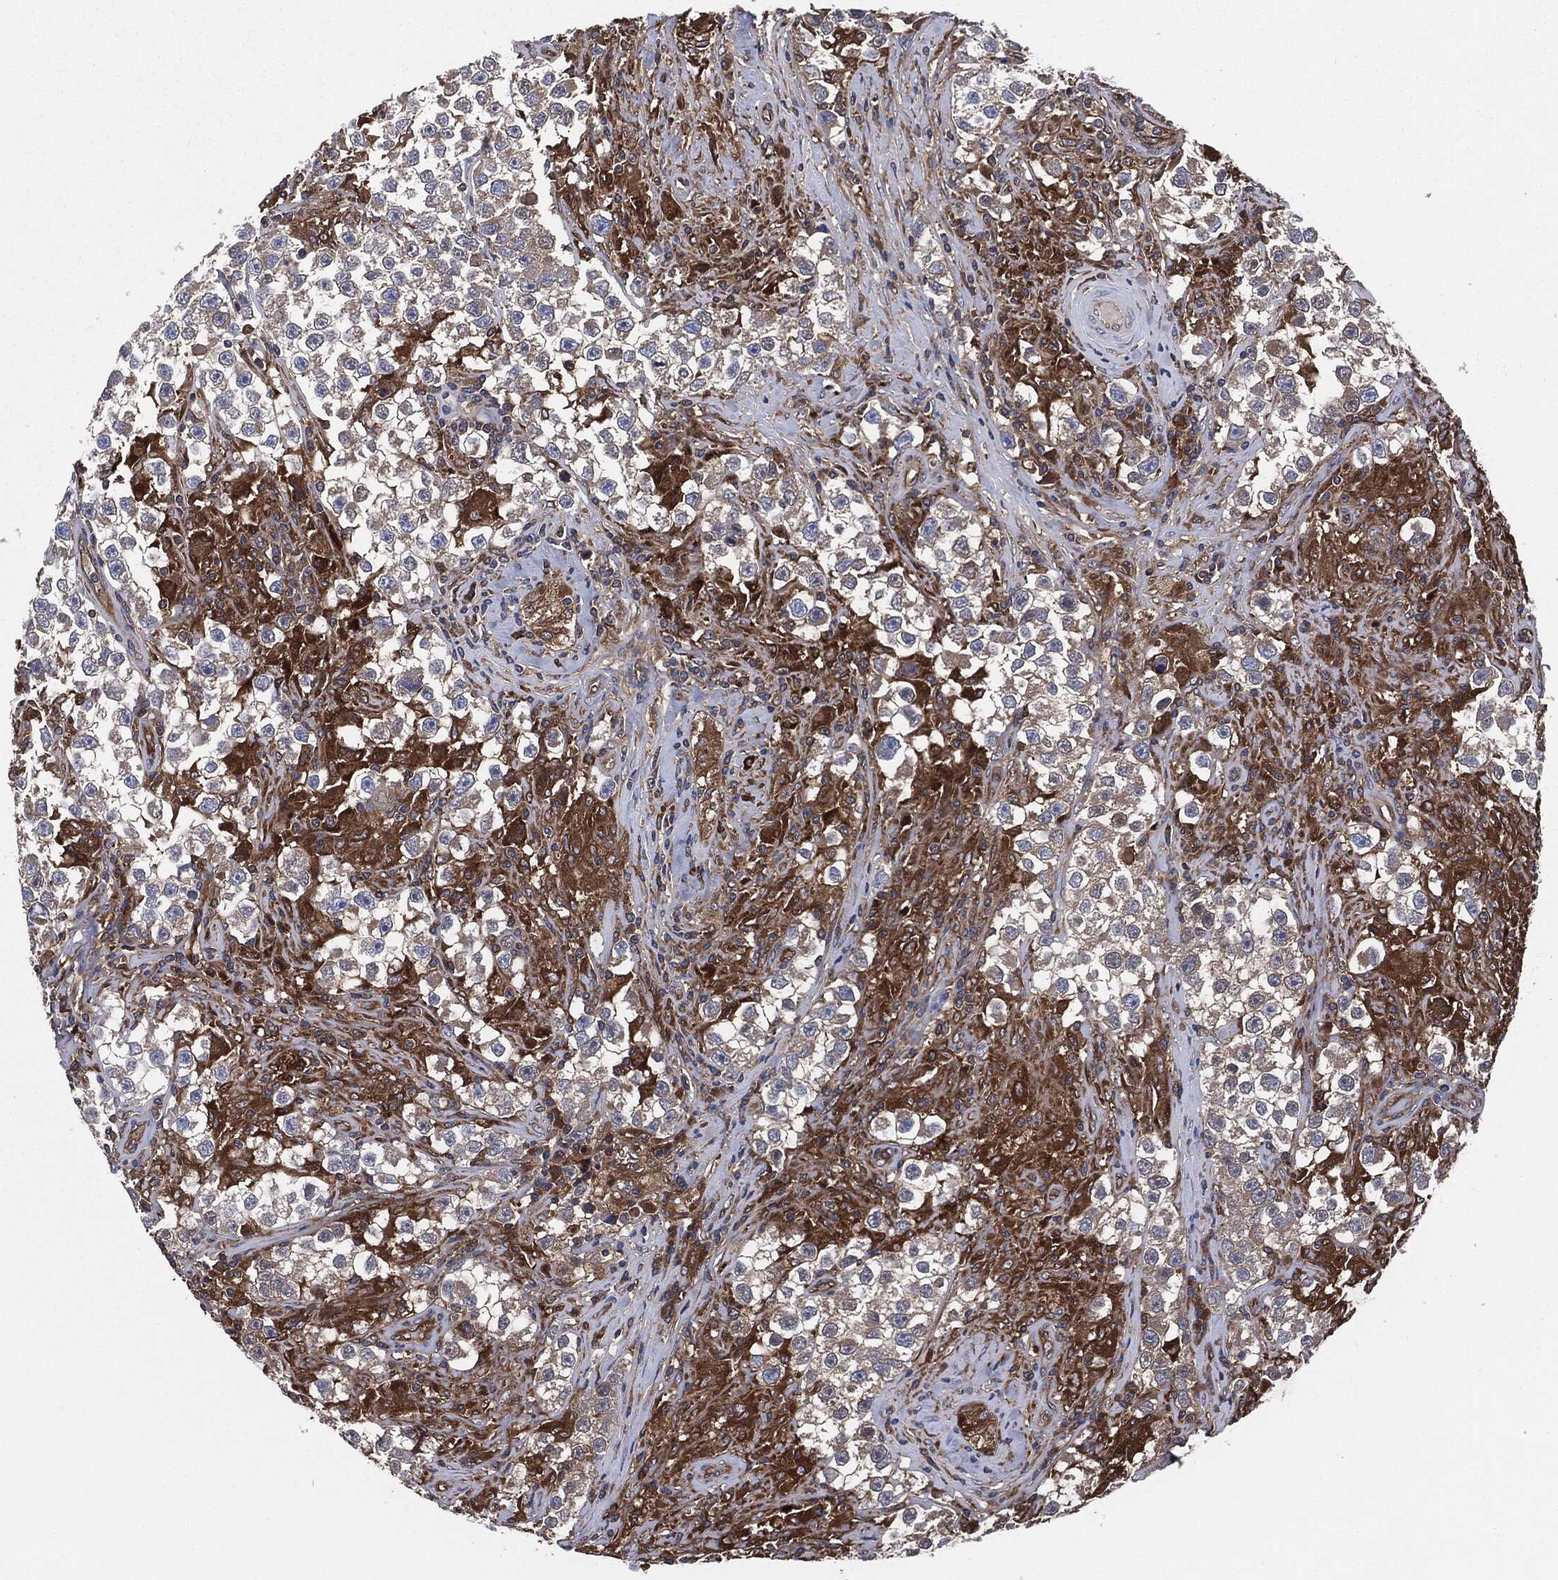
{"staining": {"intensity": "negative", "quantity": "none", "location": "none"}, "tissue": "testis cancer", "cell_type": "Tumor cells", "image_type": "cancer", "snomed": [{"axis": "morphology", "description": "Seminoma, NOS"}, {"axis": "topography", "description": "Testis"}], "caption": "Testis cancer was stained to show a protein in brown. There is no significant expression in tumor cells.", "gene": "XPNPEP1", "patient": {"sex": "male", "age": 46}}